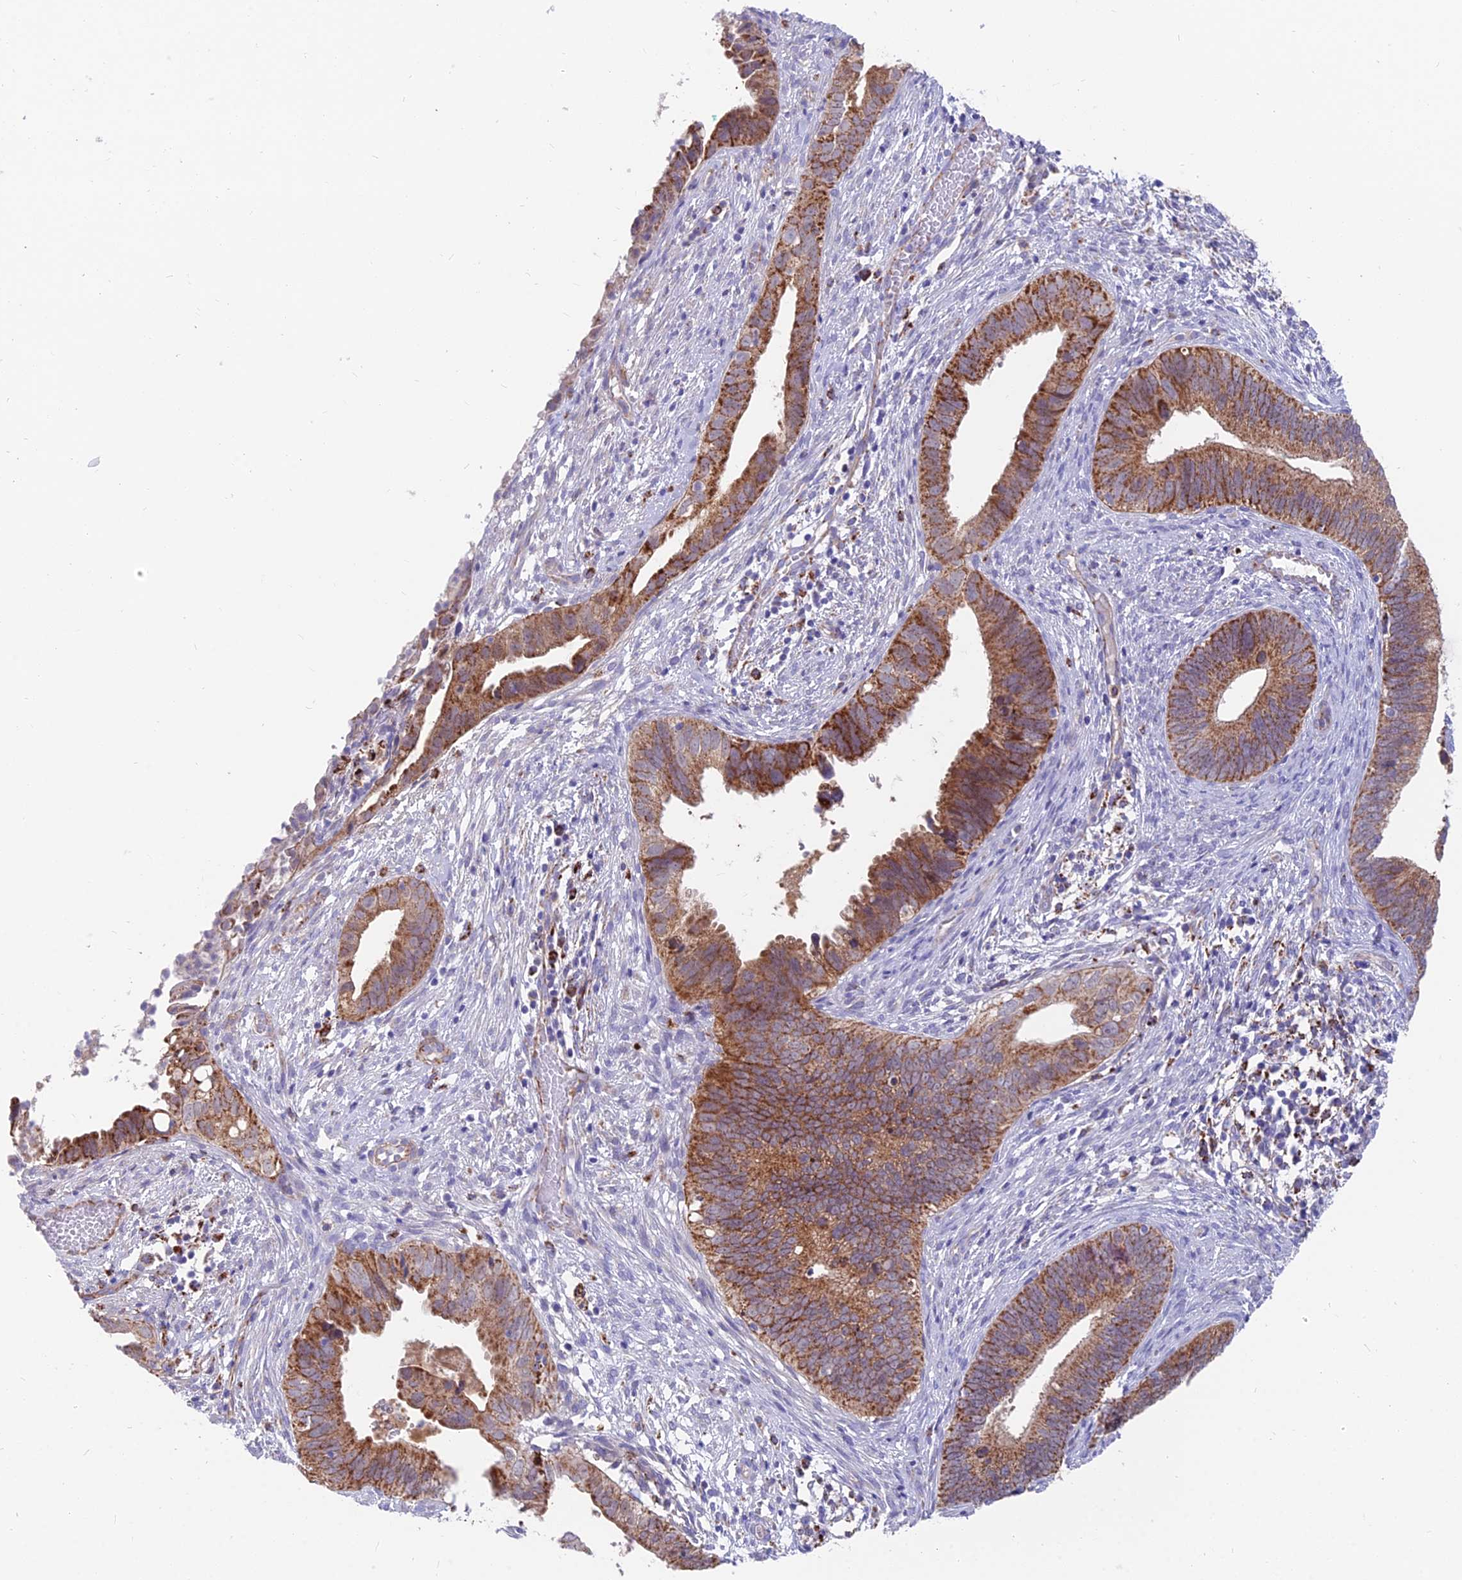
{"staining": {"intensity": "strong", "quantity": ">75%", "location": "cytoplasmic/membranous"}, "tissue": "cervical cancer", "cell_type": "Tumor cells", "image_type": "cancer", "snomed": [{"axis": "morphology", "description": "Adenocarcinoma, NOS"}, {"axis": "topography", "description": "Cervix"}], "caption": "Strong cytoplasmic/membranous protein staining is identified in about >75% of tumor cells in adenocarcinoma (cervical). Nuclei are stained in blue.", "gene": "TIGD6", "patient": {"sex": "female", "age": 42}}